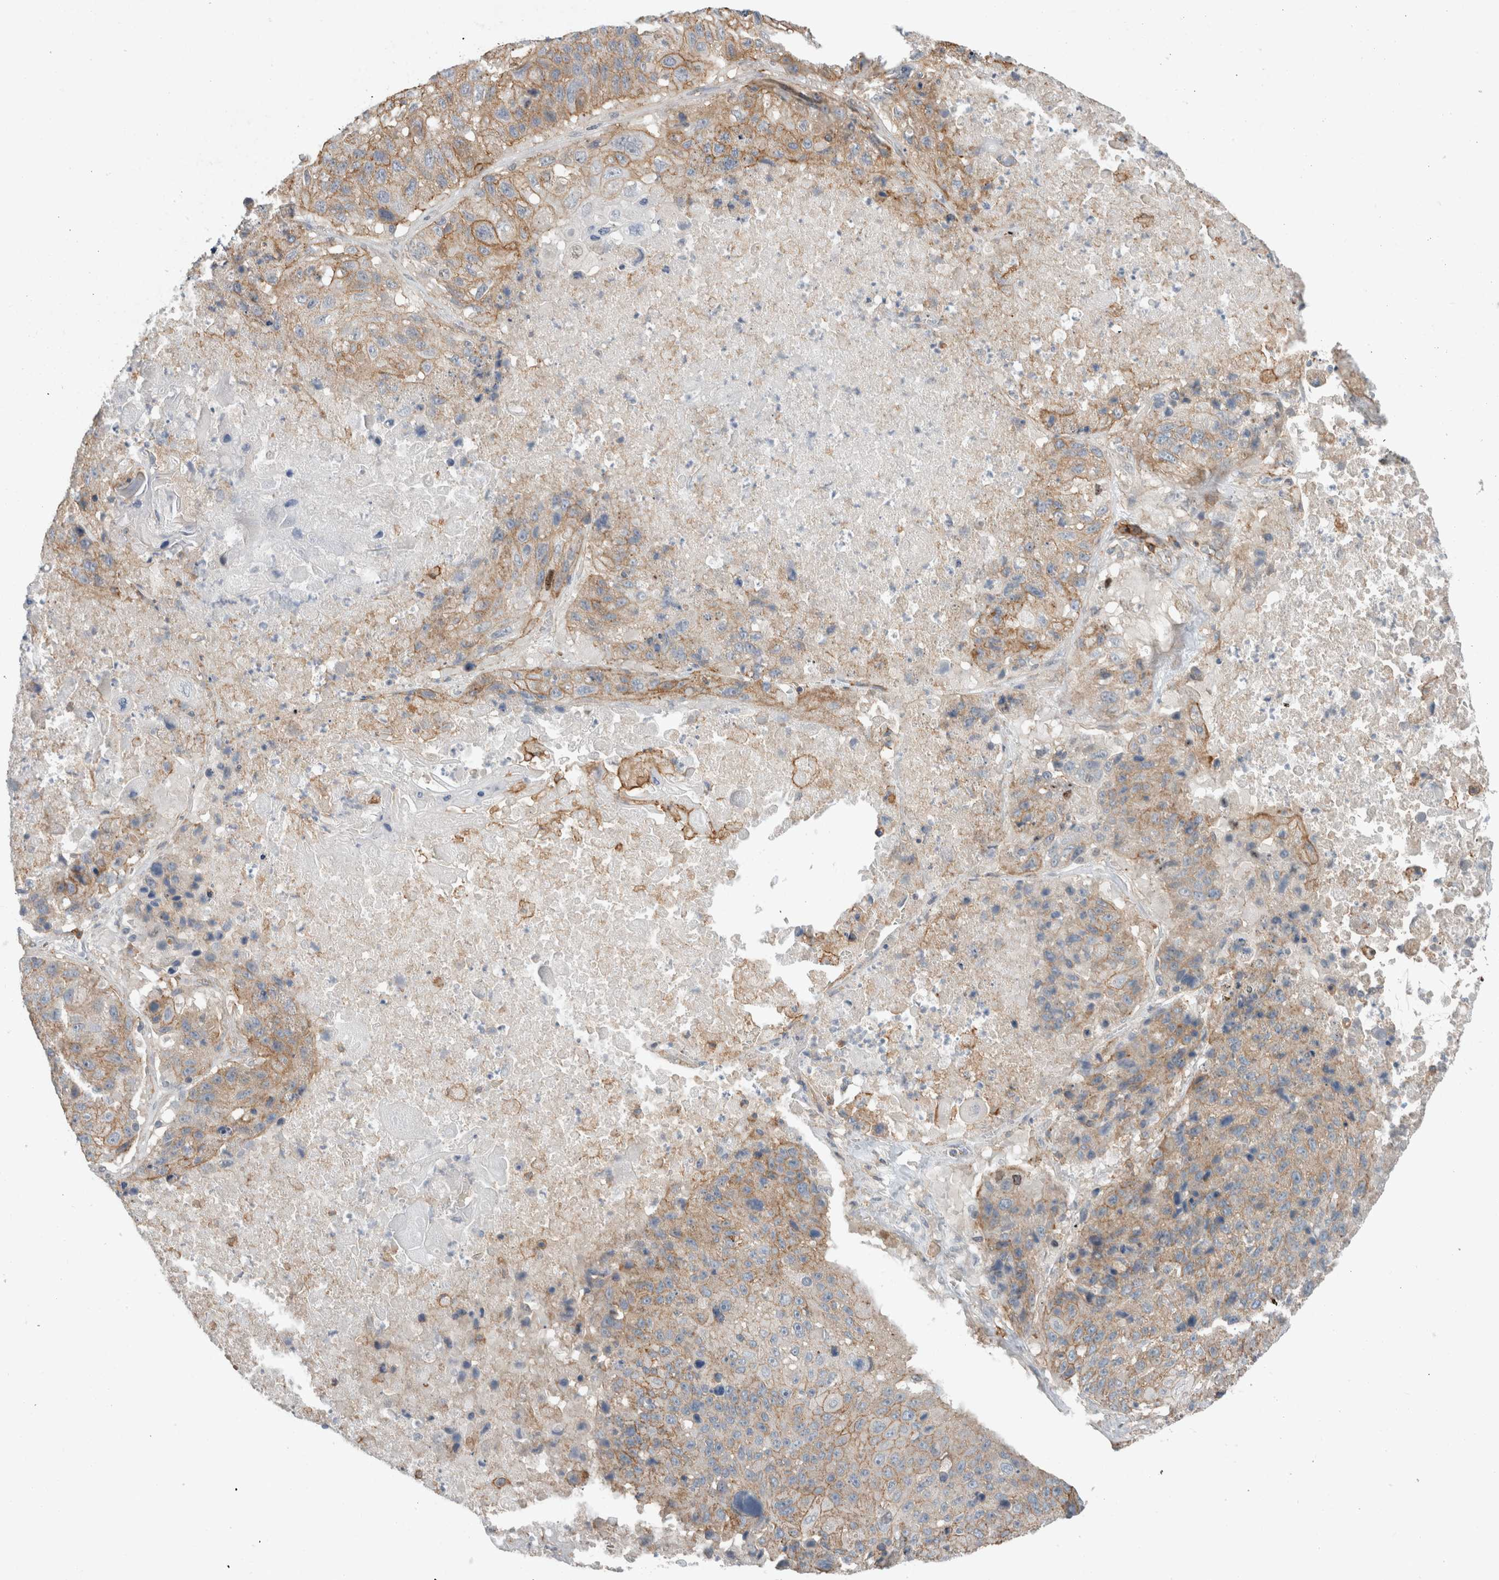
{"staining": {"intensity": "moderate", "quantity": "25%-75%", "location": "cytoplasmic/membranous"}, "tissue": "lung cancer", "cell_type": "Tumor cells", "image_type": "cancer", "snomed": [{"axis": "morphology", "description": "Squamous cell carcinoma, NOS"}, {"axis": "topography", "description": "Lung"}], "caption": "IHC photomicrograph of neoplastic tissue: lung cancer (squamous cell carcinoma) stained using IHC displays medium levels of moderate protein expression localized specifically in the cytoplasmic/membranous of tumor cells, appearing as a cytoplasmic/membranous brown color.", "gene": "ERCC6L2", "patient": {"sex": "male", "age": 61}}